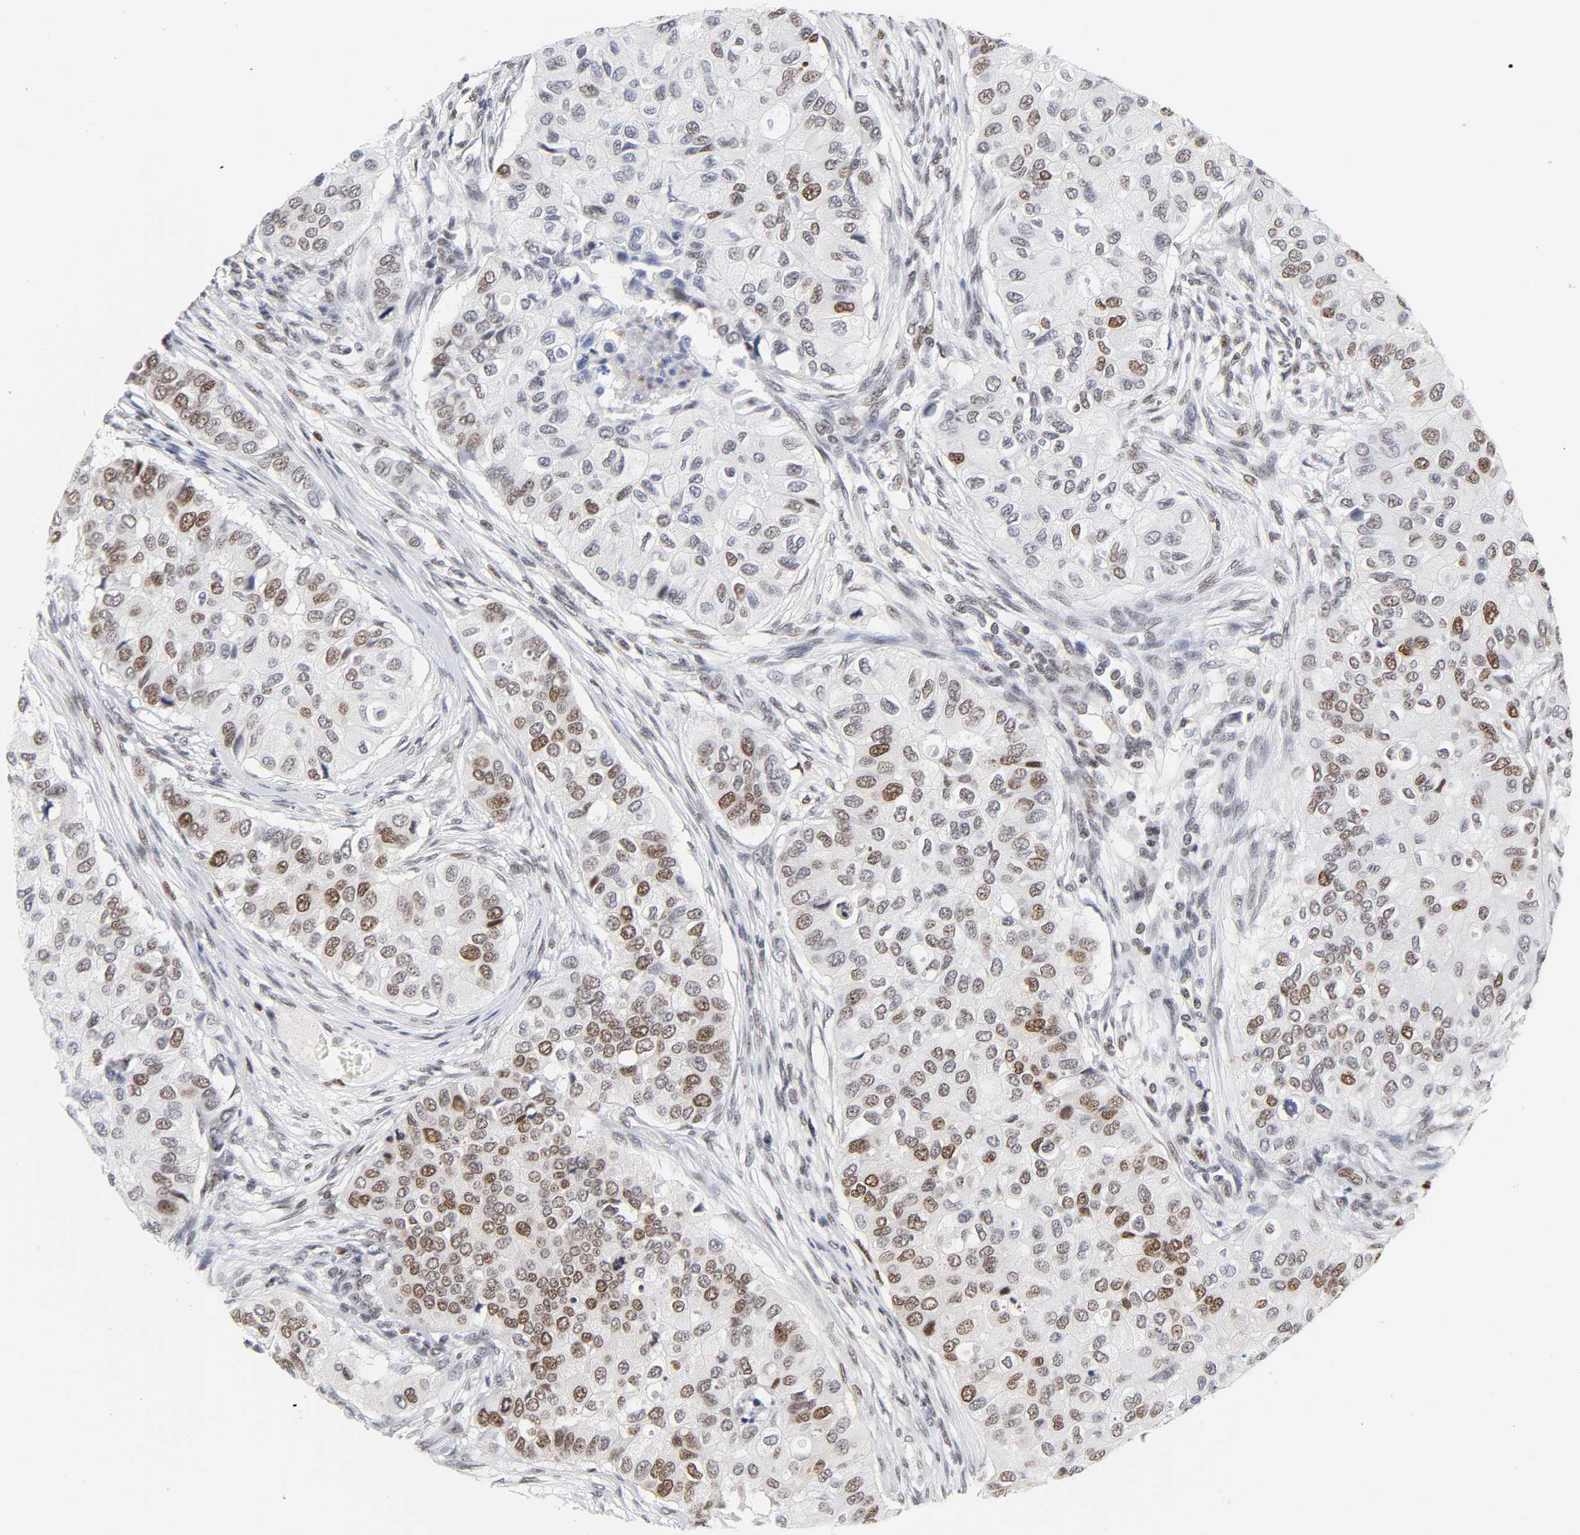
{"staining": {"intensity": "moderate", "quantity": "<25%", "location": "nuclear"}, "tissue": "breast cancer", "cell_type": "Tumor cells", "image_type": "cancer", "snomed": [{"axis": "morphology", "description": "Normal tissue, NOS"}, {"axis": "morphology", "description": "Duct carcinoma"}, {"axis": "topography", "description": "Breast"}], "caption": "Immunohistochemistry photomicrograph of neoplastic tissue: infiltrating ductal carcinoma (breast) stained using immunohistochemistry (IHC) reveals low levels of moderate protein expression localized specifically in the nuclear of tumor cells, appearing as a nuclear brown color.", "gene": "RFC4", "patient": {"sex": "female", "age": 49}}